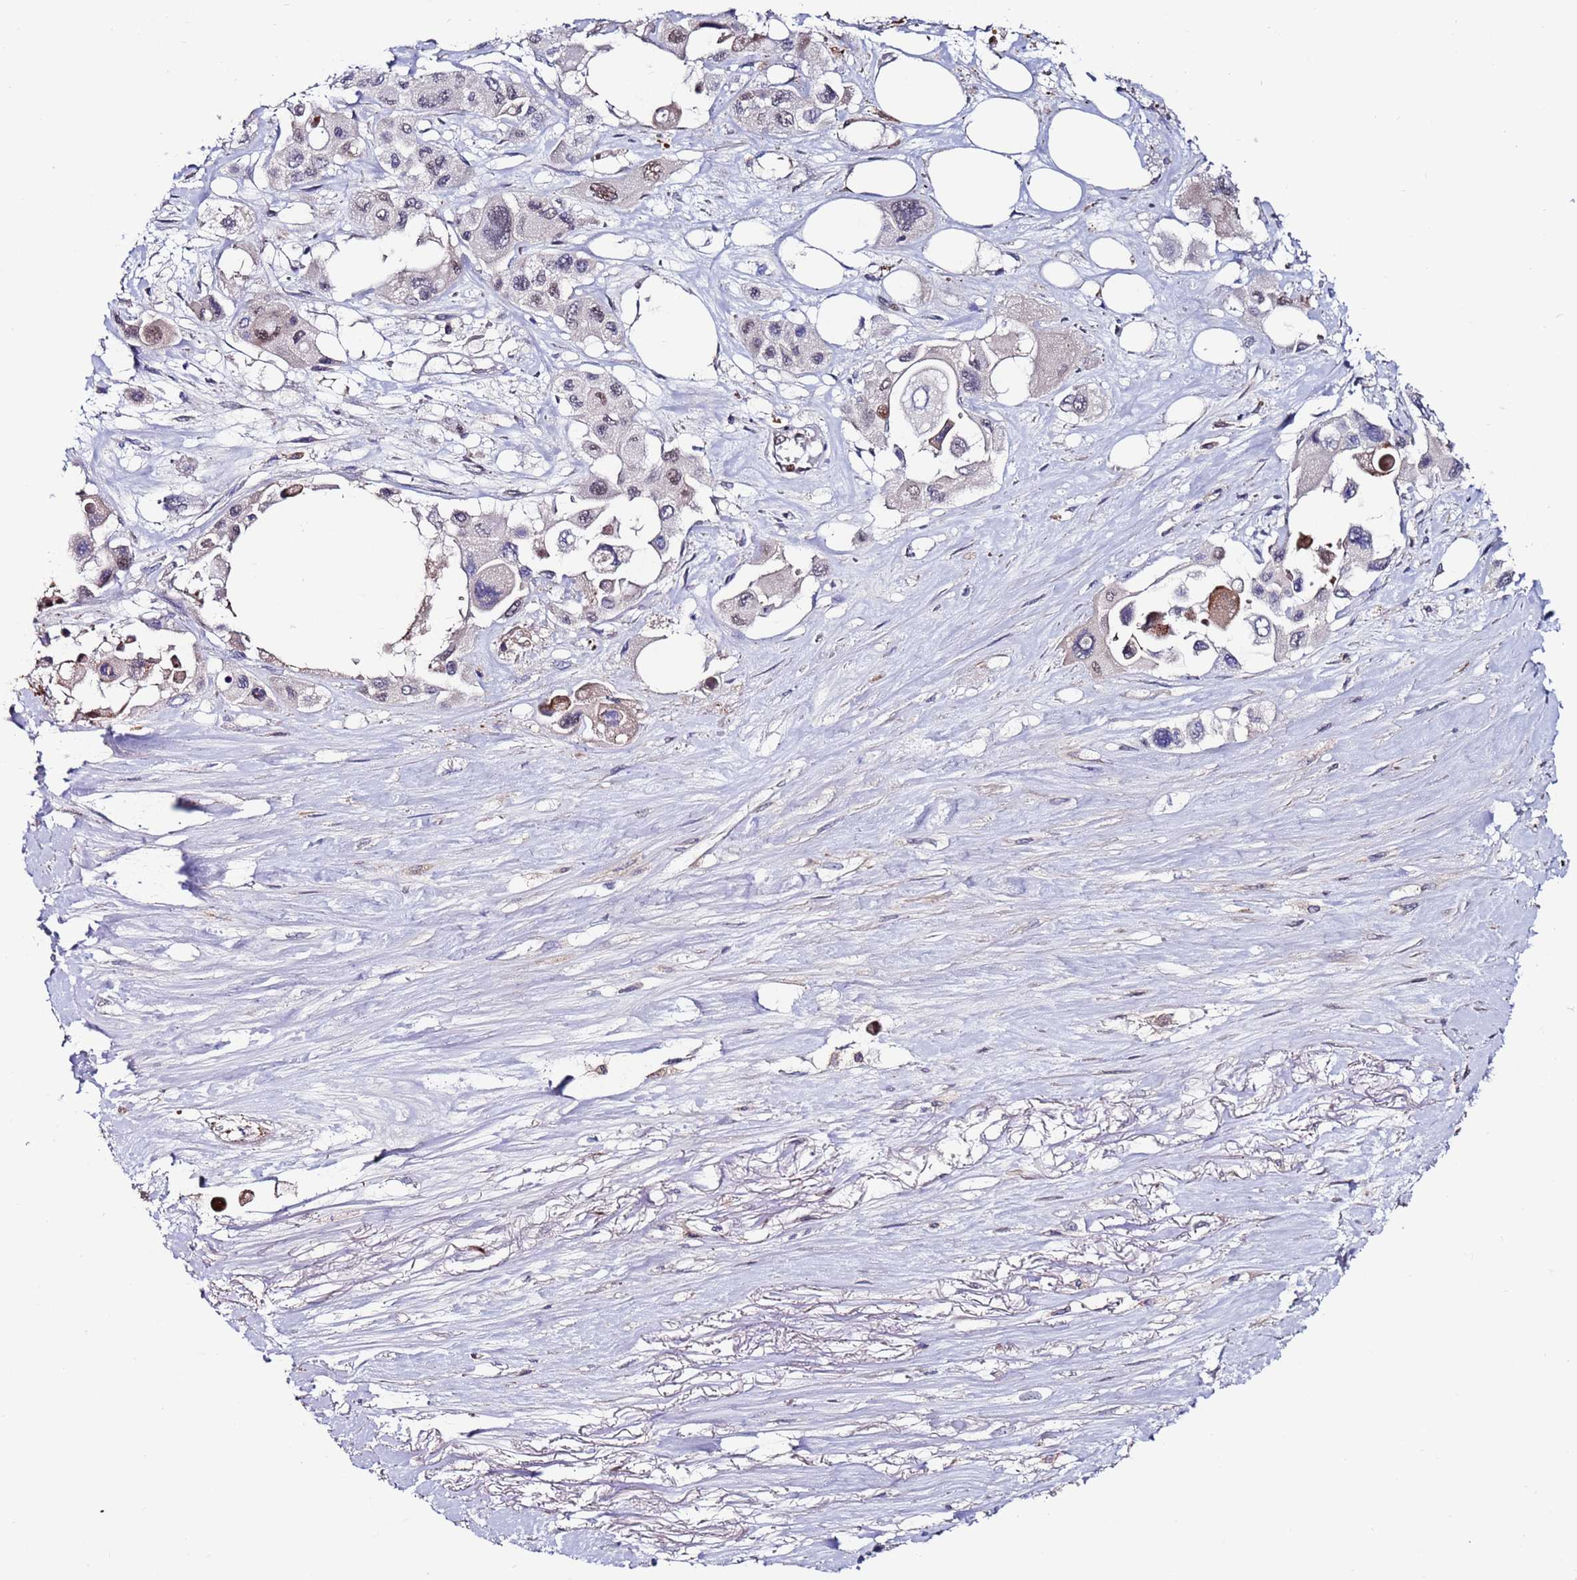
{"staining": {"intensity": "weak", "quantity": "<25%", "location": "nuclear"}, "tissue": "pancreatic cancer", "cell_type": "Tumor cells", "image_type": "cancer", "snomed": [{"axis": "morphology", "description": "Adenocarcinoma, NOS"}, {"axis": "topography", "description": "Pancreas"}], "caption": "The photomicrograph exhibits no staining of tumor cells in adenocarcinoma (pancreatic).", "gene": "FBXO27", "patient": {"sex": "male", "age": 92}}